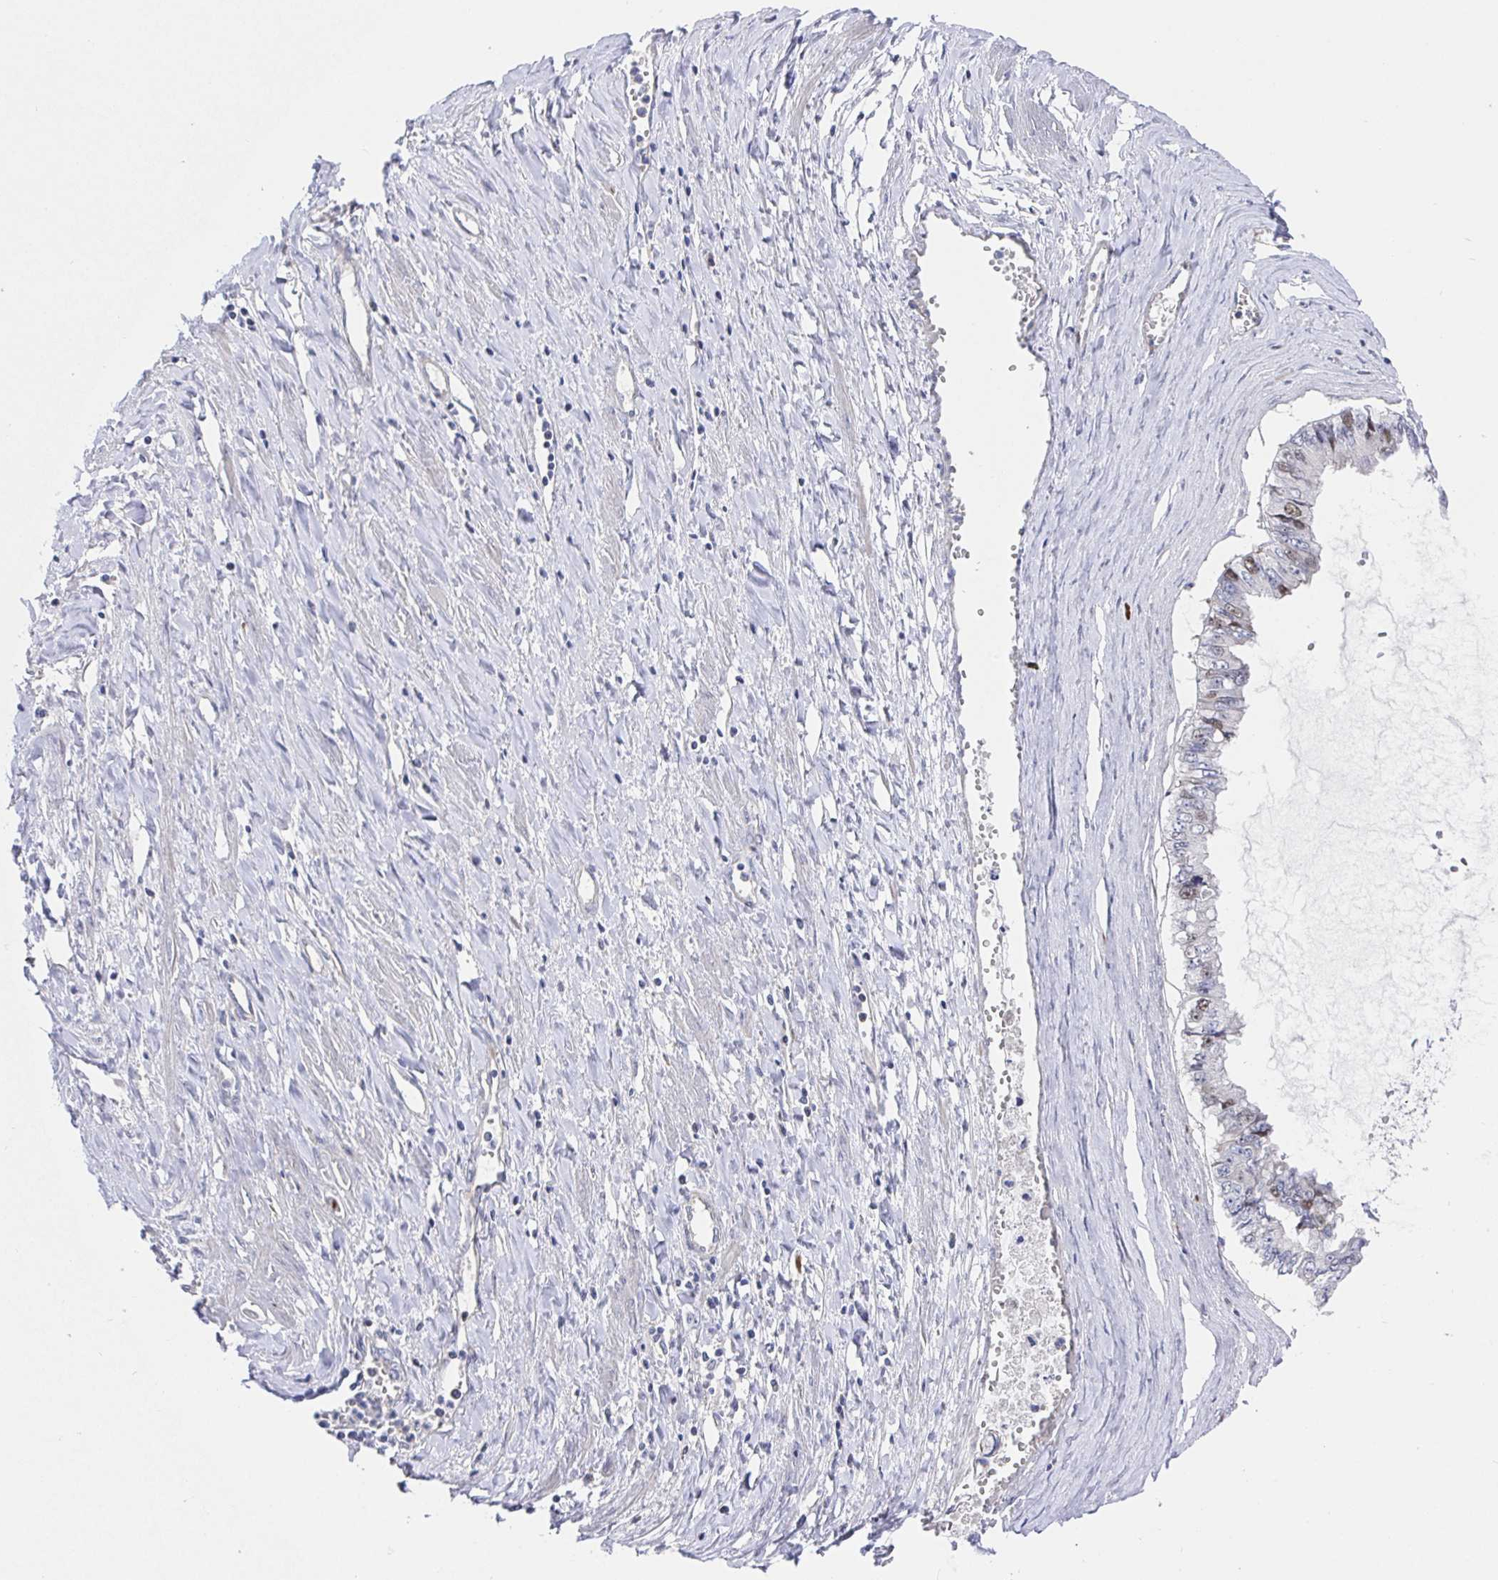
{"staining": {"intensity": "weak", "quantity": "<25%", "location": "nuclear"}, "tissue": "ovarian cancer", "cell_type": "Tumor cells", "image_type": "cancer", "snomed": [{"axis": "morphology", "description": "Cystadenocarcinoma, mucinous, NOS"}, {"axis": "topography", "description": "Ovary"}], "caption": "A high-resolution histopathology image shows IHC staining of mucinous cystadenocarcinoma (ovarian), which shows no significant staining in tumor cells.", "gene": "TIMELESS", "patient": {"sex": "female", "age": 72}}